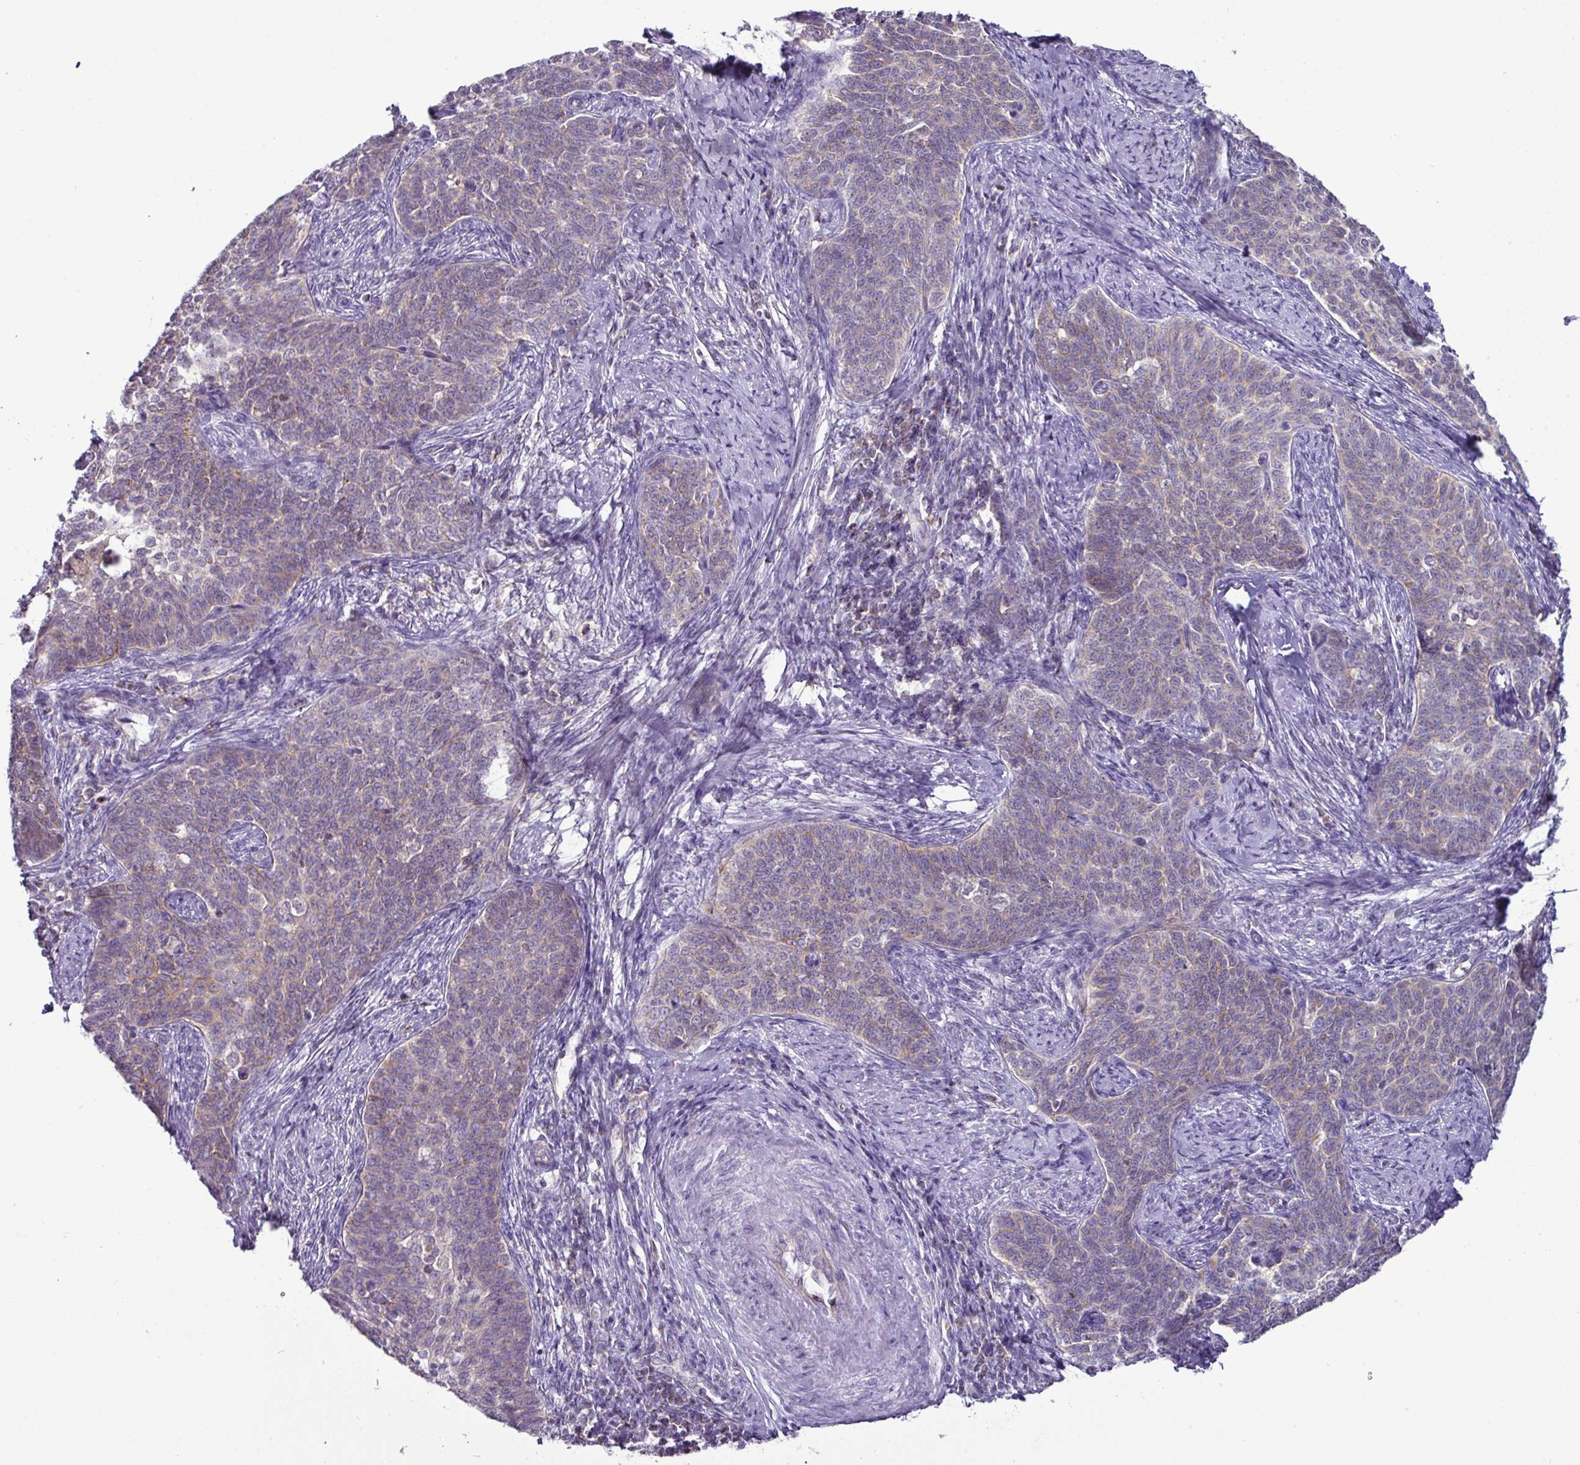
{"staining": {"intensity": "weak", "quantity": "<25%", "location": "cytoplasmic/membranous"}, "tissue": "cervical cancer", "cell_type": "Tumor cells", "image_type": "cancer", "snomed": [{"axis": "morphology", "description": "Squamous cell carcinoma, NOS"}, {"axis": "topography", "description": "Cervix"}], "caption": "This is a image of IHC staining of cervical cancer, which shows no positivity in tumor cells.", "gene": "TRAPPC1", "patient": {"sex": "female", "age": 39}}